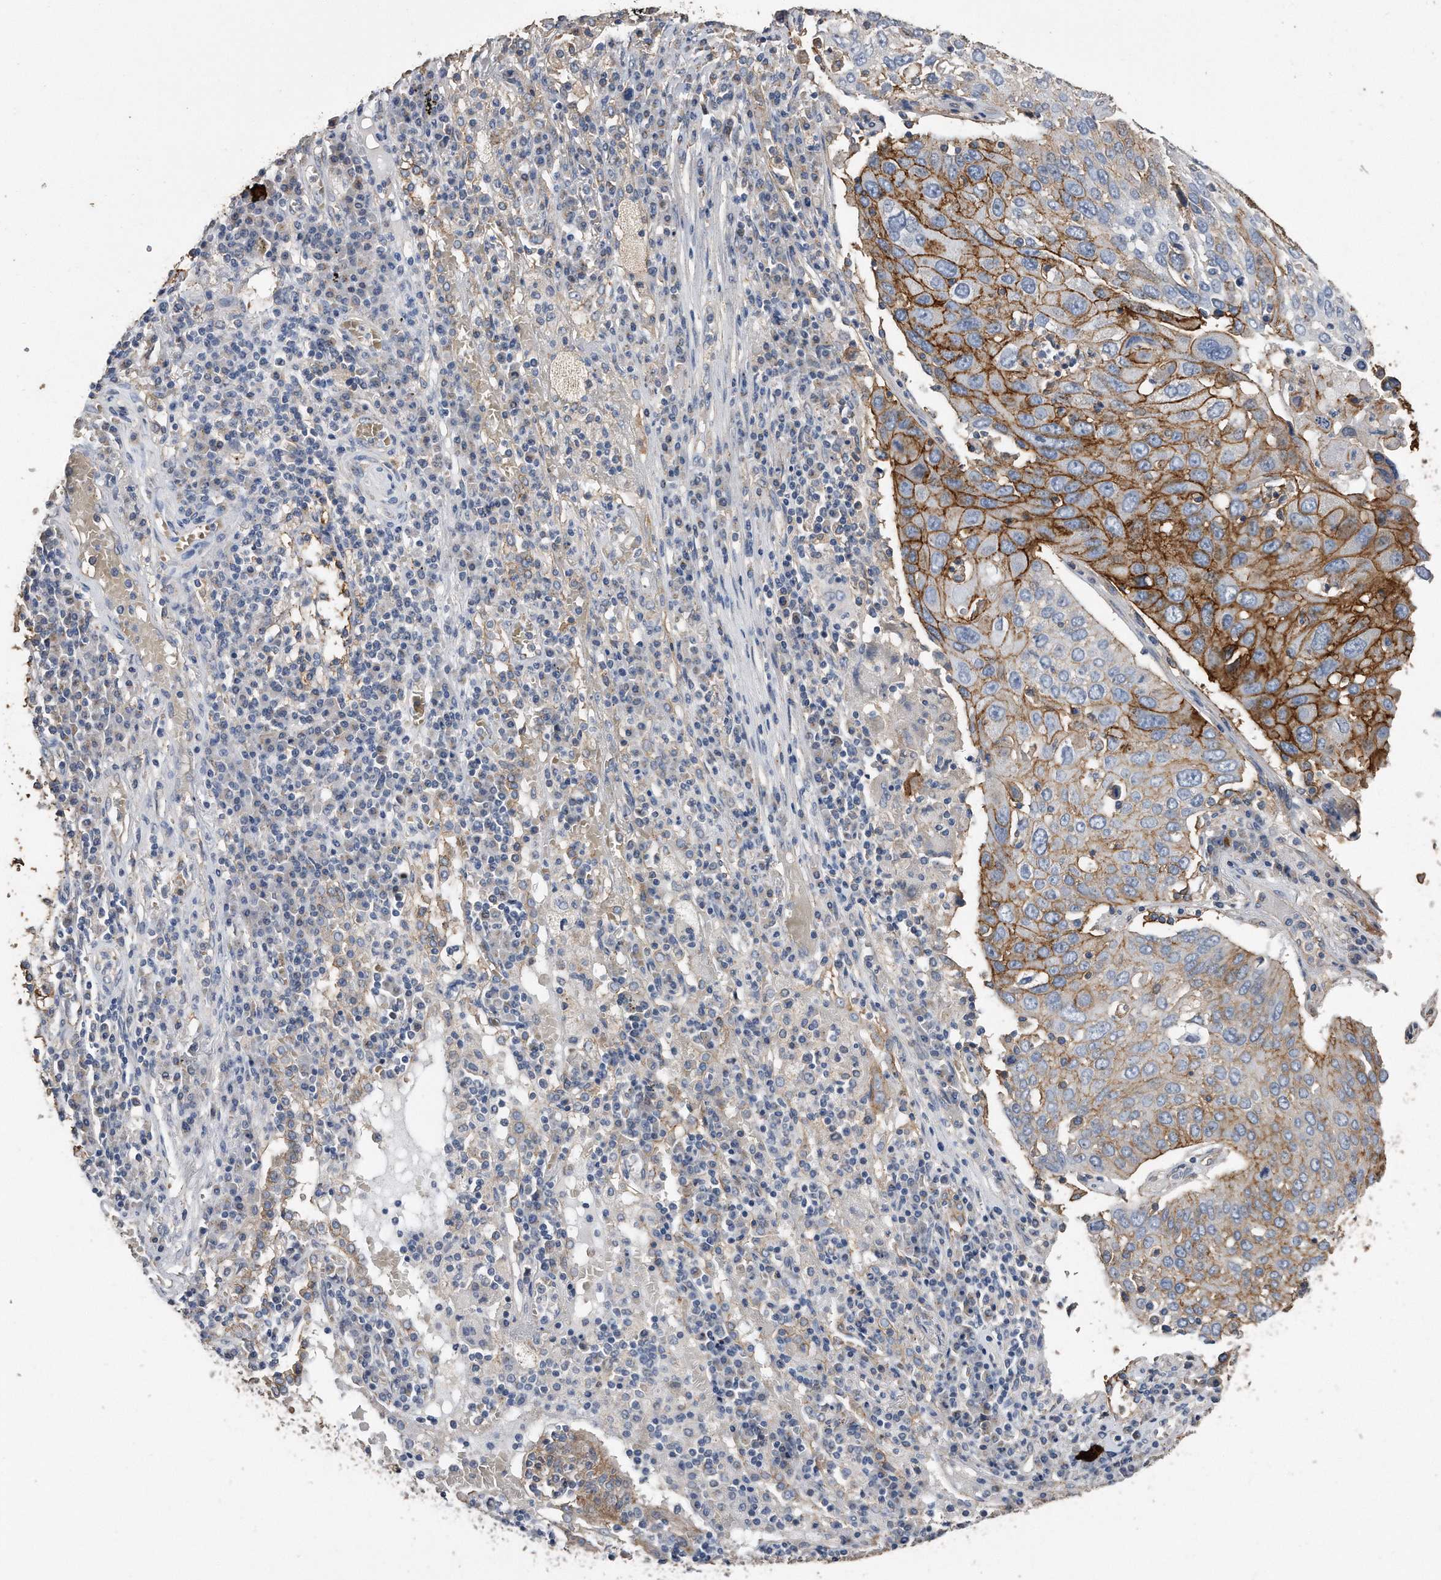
{"staining": {"intensity": "moderate", "quantity": ">75%", "location": "cytoplasmic/membranous"}, "tissue": "lung cancer", "cell_type": "Tumor cells", "image_type": "cancer", "snomed": [{"axis": "morphology", "description": "Squamous cell carcinoma, NOS"}, {"axis": "topography", "description": "Lung"}], "caption": "Moderate cytoplasmic/membranous protein expression is identified in approximately >75% of tumor cells in lung cancer (squamous cell carcinoma).", "gene": "CDCP1", "patient": {"sex": "male", "age": 65}}